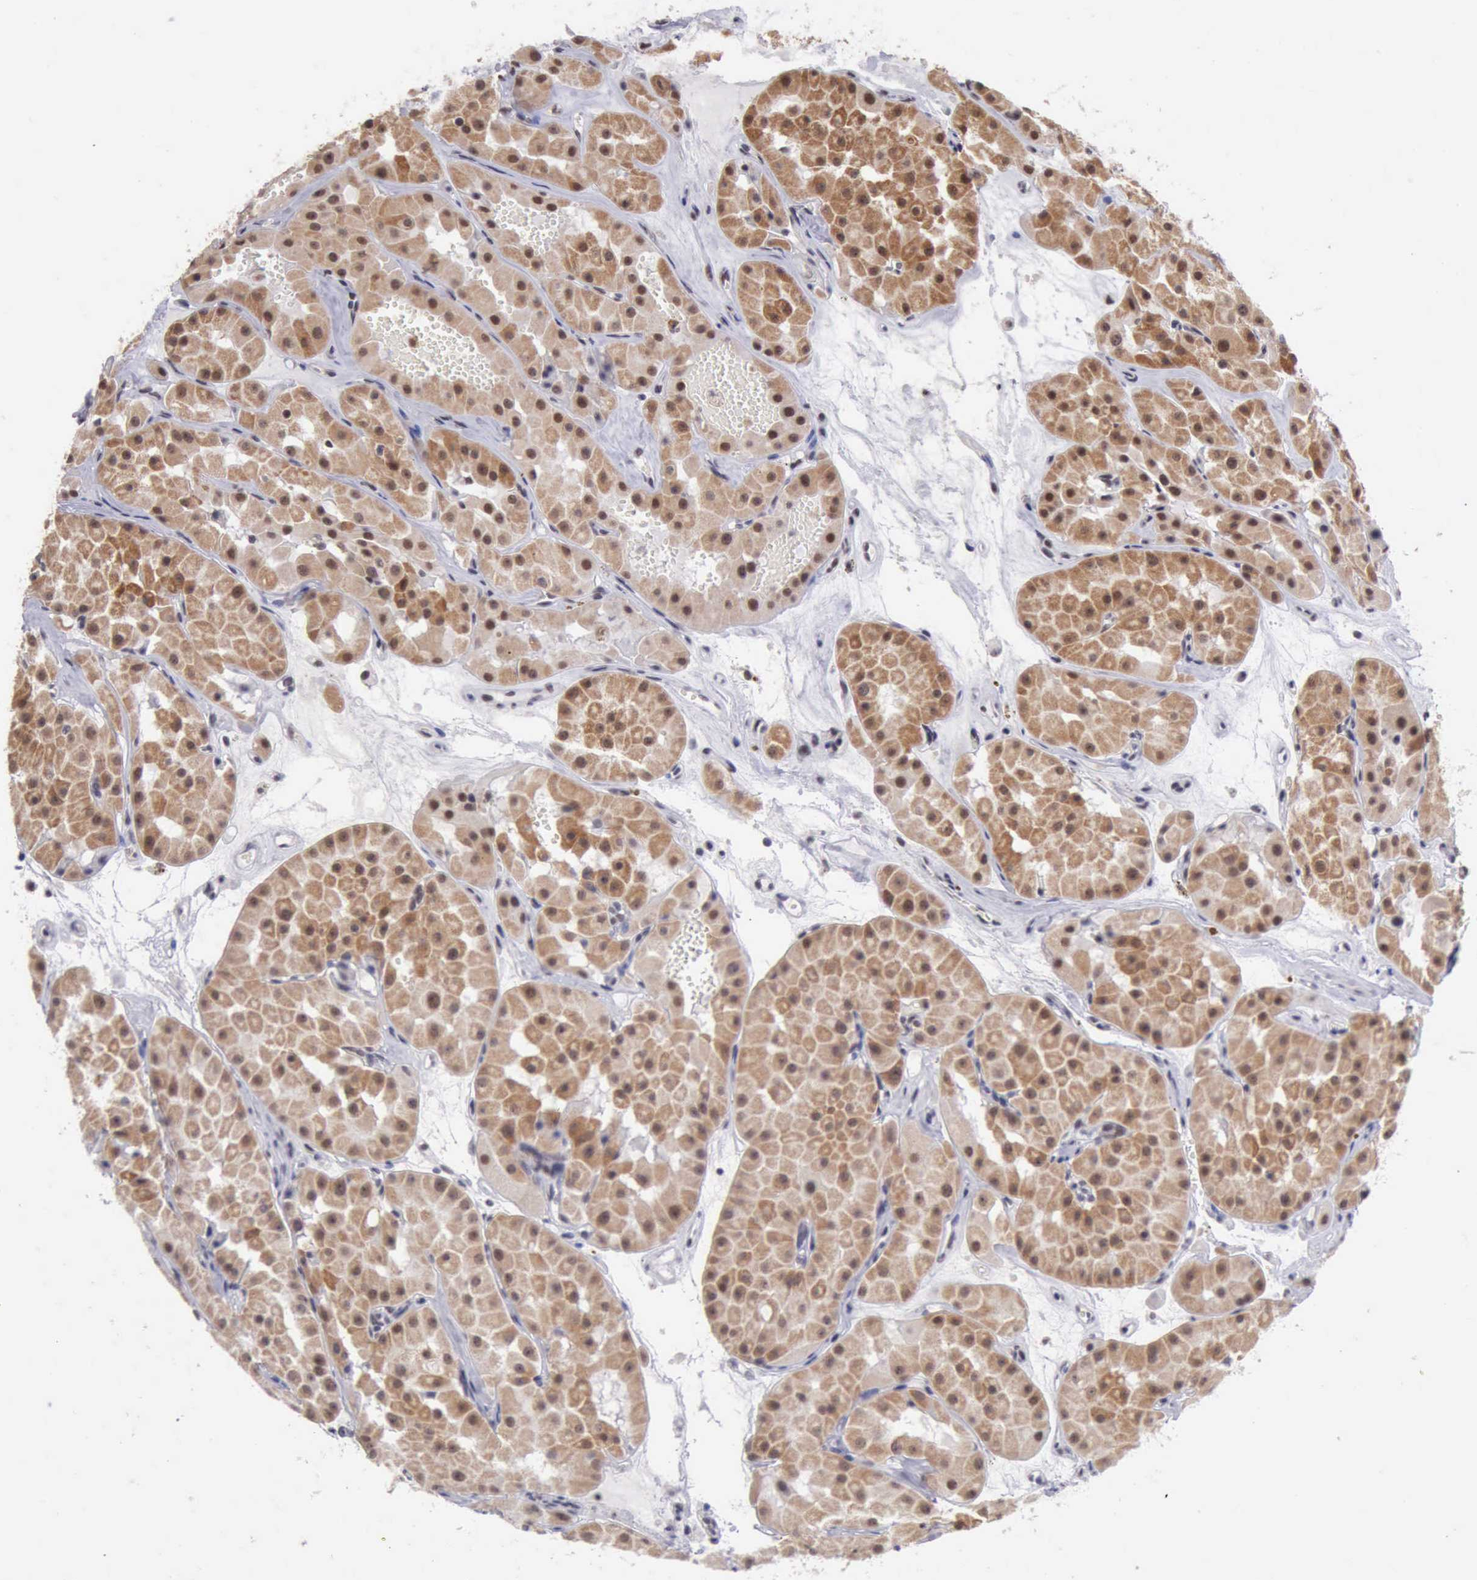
{"staining": {"intensity": "moderate", "quantity": ">75%", "location": "cytoplasmic/membranous,nuclear"}, "tissue": "renal cancer", "cell_type": "Tumor cells", "image_type": "cancer", "snomed": [{"axis": "morphology", "description": "Adenocarcinoma, uncertain malignant potential"}, {"axis": "topography", "description": "Kidney"}], "caption": "About >75% of tumor cells in renal adenocarcinoma,  uncertain malignant potential show moderate cytoplasmic/membranous and nuclear protein expression as visualized by brown immunohistochemical staining.", "gene": "ERCC4", "patient": {"sex": "male", "age": 63}}